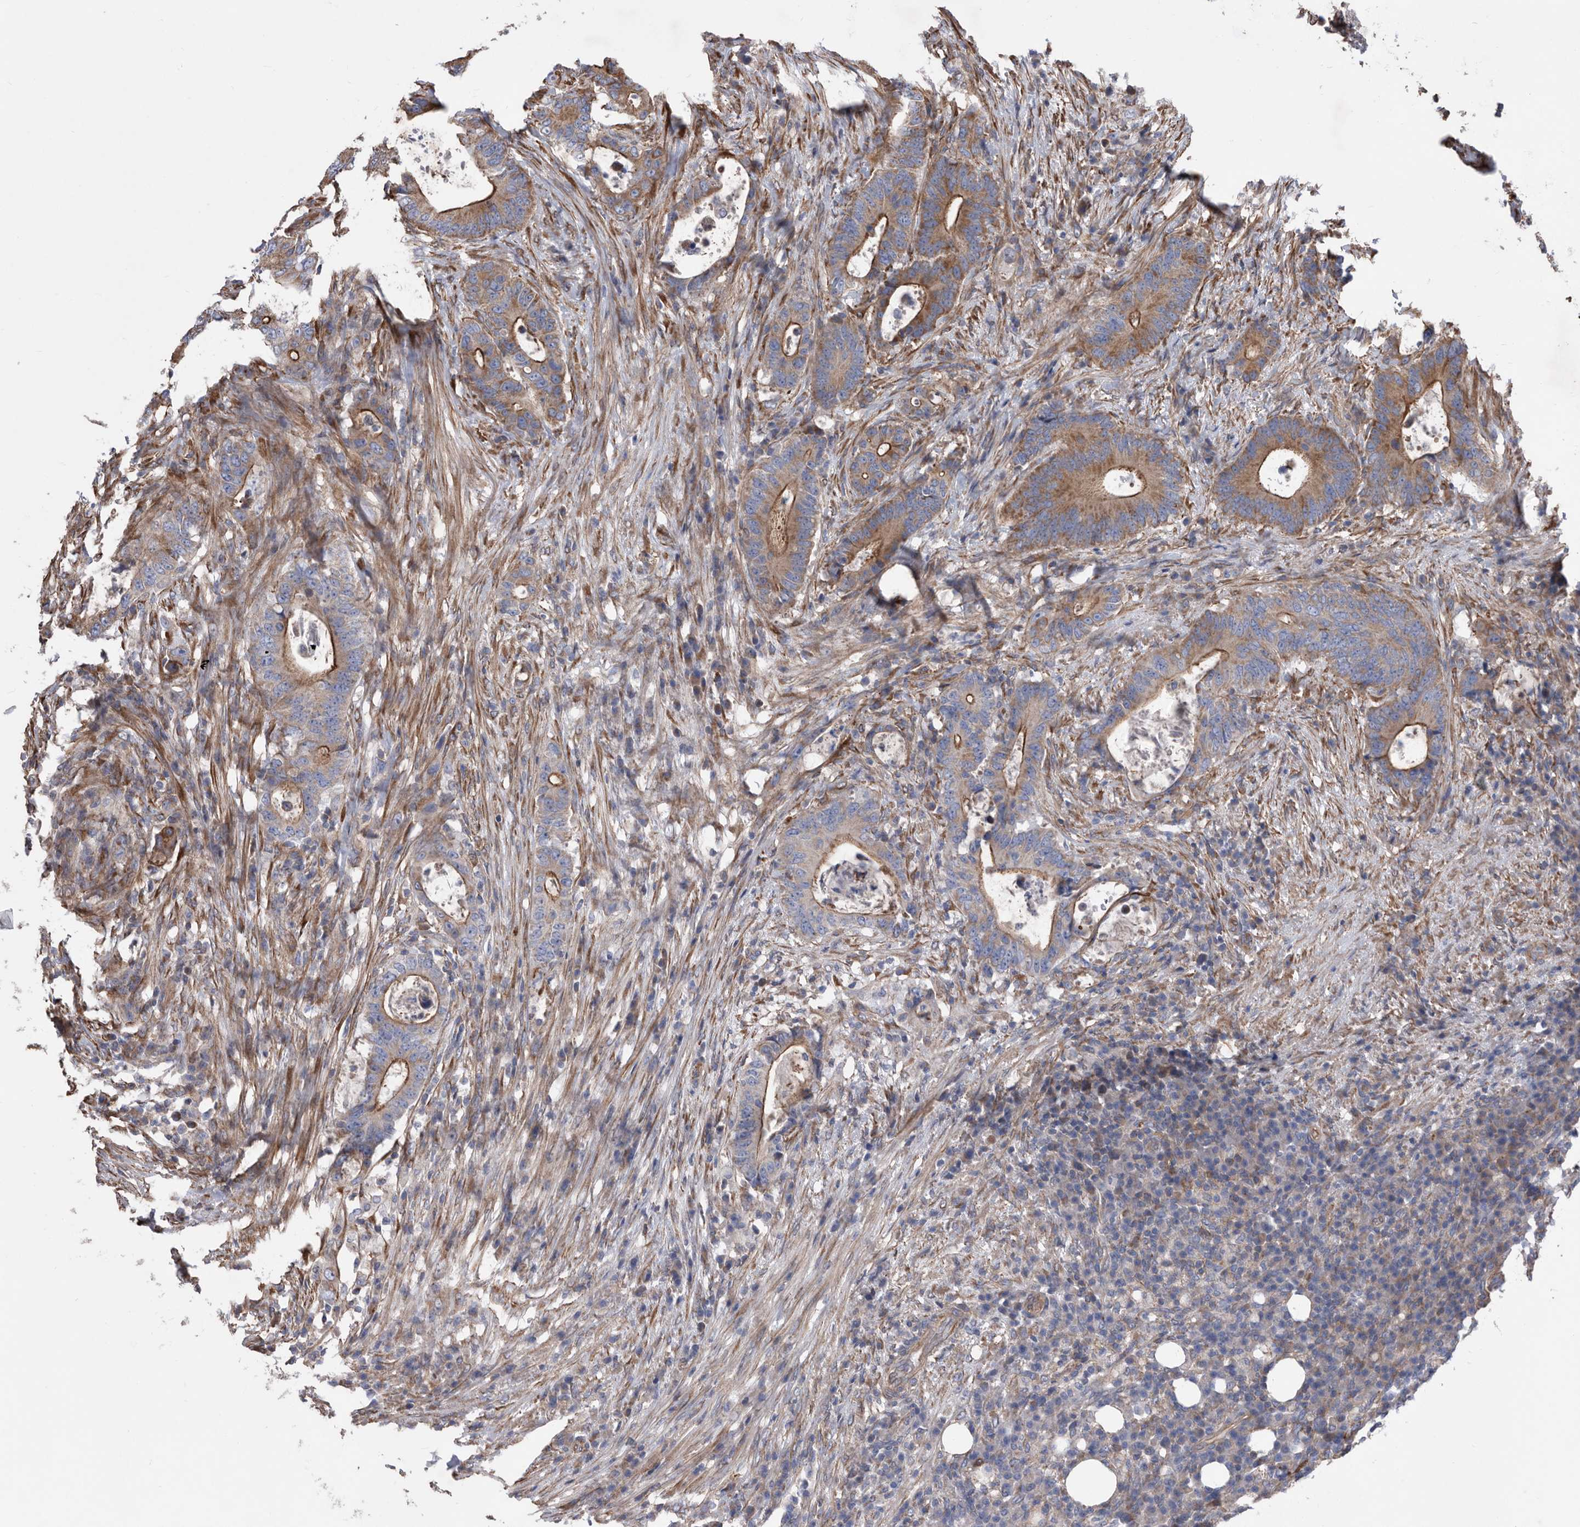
{"staining": {"intensity": "strong", "quantity": "25%-75%", "location": "cytoplasmic/membranous"}, "tissue": "colorectal cancer", "cell_type": "Tumor cells", "image_type": "cancer", "snomed": [{"axis": "morphology", "description": "Adenocarcinoma, NOS"}, {"axis": "topography", "description": "Colon"}], "caption": "Immunohistochemical staining of adenocarcinoma (colorectal) shows high levels of strong cytoplasmic/membranous protein expression in approximately 25%-75% of tumor cells.", "gene": "ATP13A3", "patient": {"sex": "male", "age": 83}}